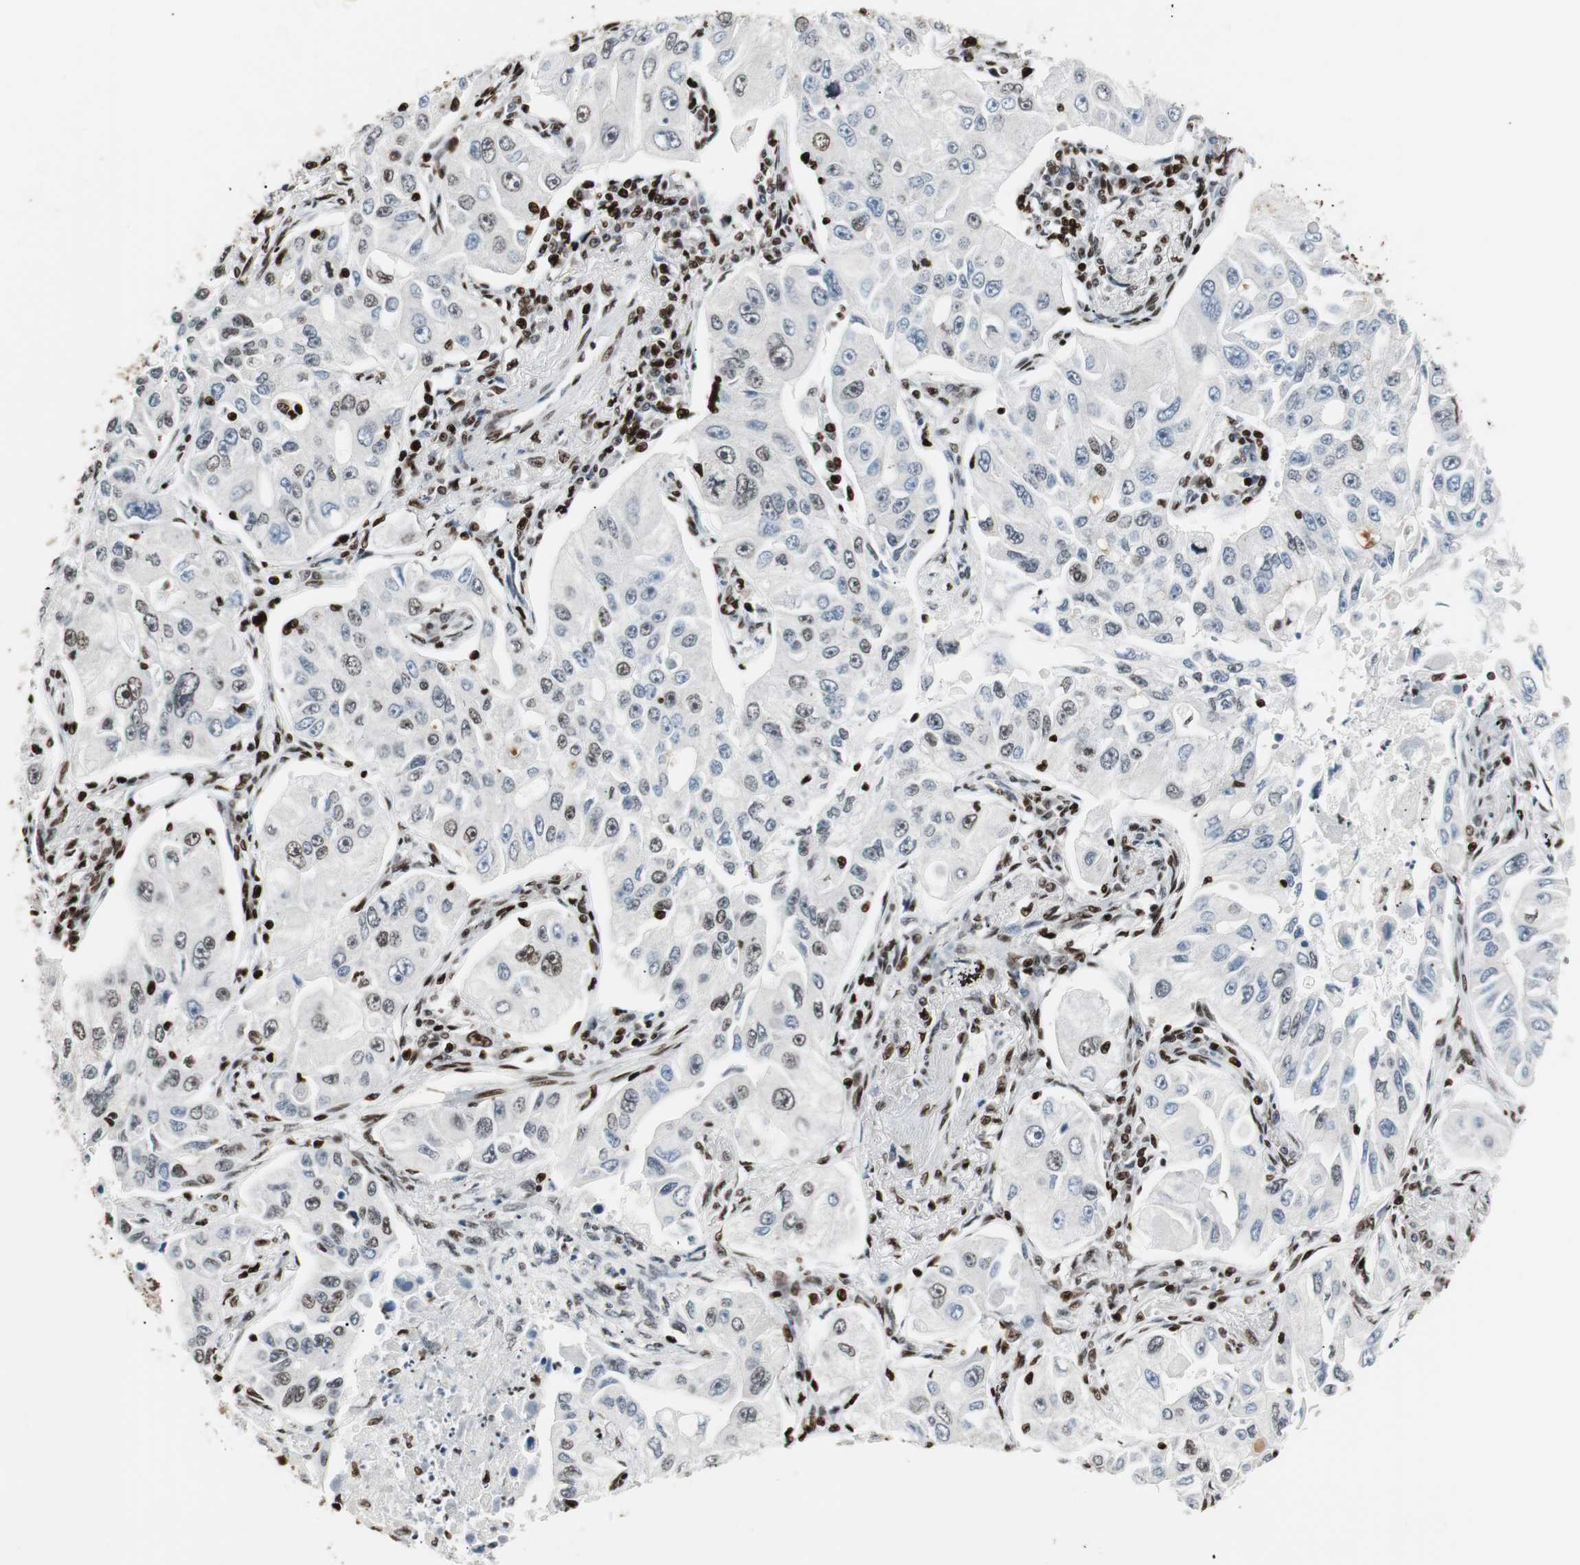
{"staining": {"intensity": "moderate", "quantity": "25%-75%", "location": "nuclear"}, "tissue": "lung cancer", "cell_type": "Tumor cells", "image_type": "cancer", "snomed": [{"axis": "morphology", "description": "Adenocarcinoma, NOS"}, {"axis": "topography", "description": "Lung"}], "caption": "Immunohistochemical staining of human lung adenocarcinoma displays medium levels of moderate nuclear protein expression in approximately 25%-75% of tumor cells. (brown staining indicates protein expression, while blue staining denotes nuclei).", "gene": "MTA2", "patient": {"sex": "male", "age": 84}}